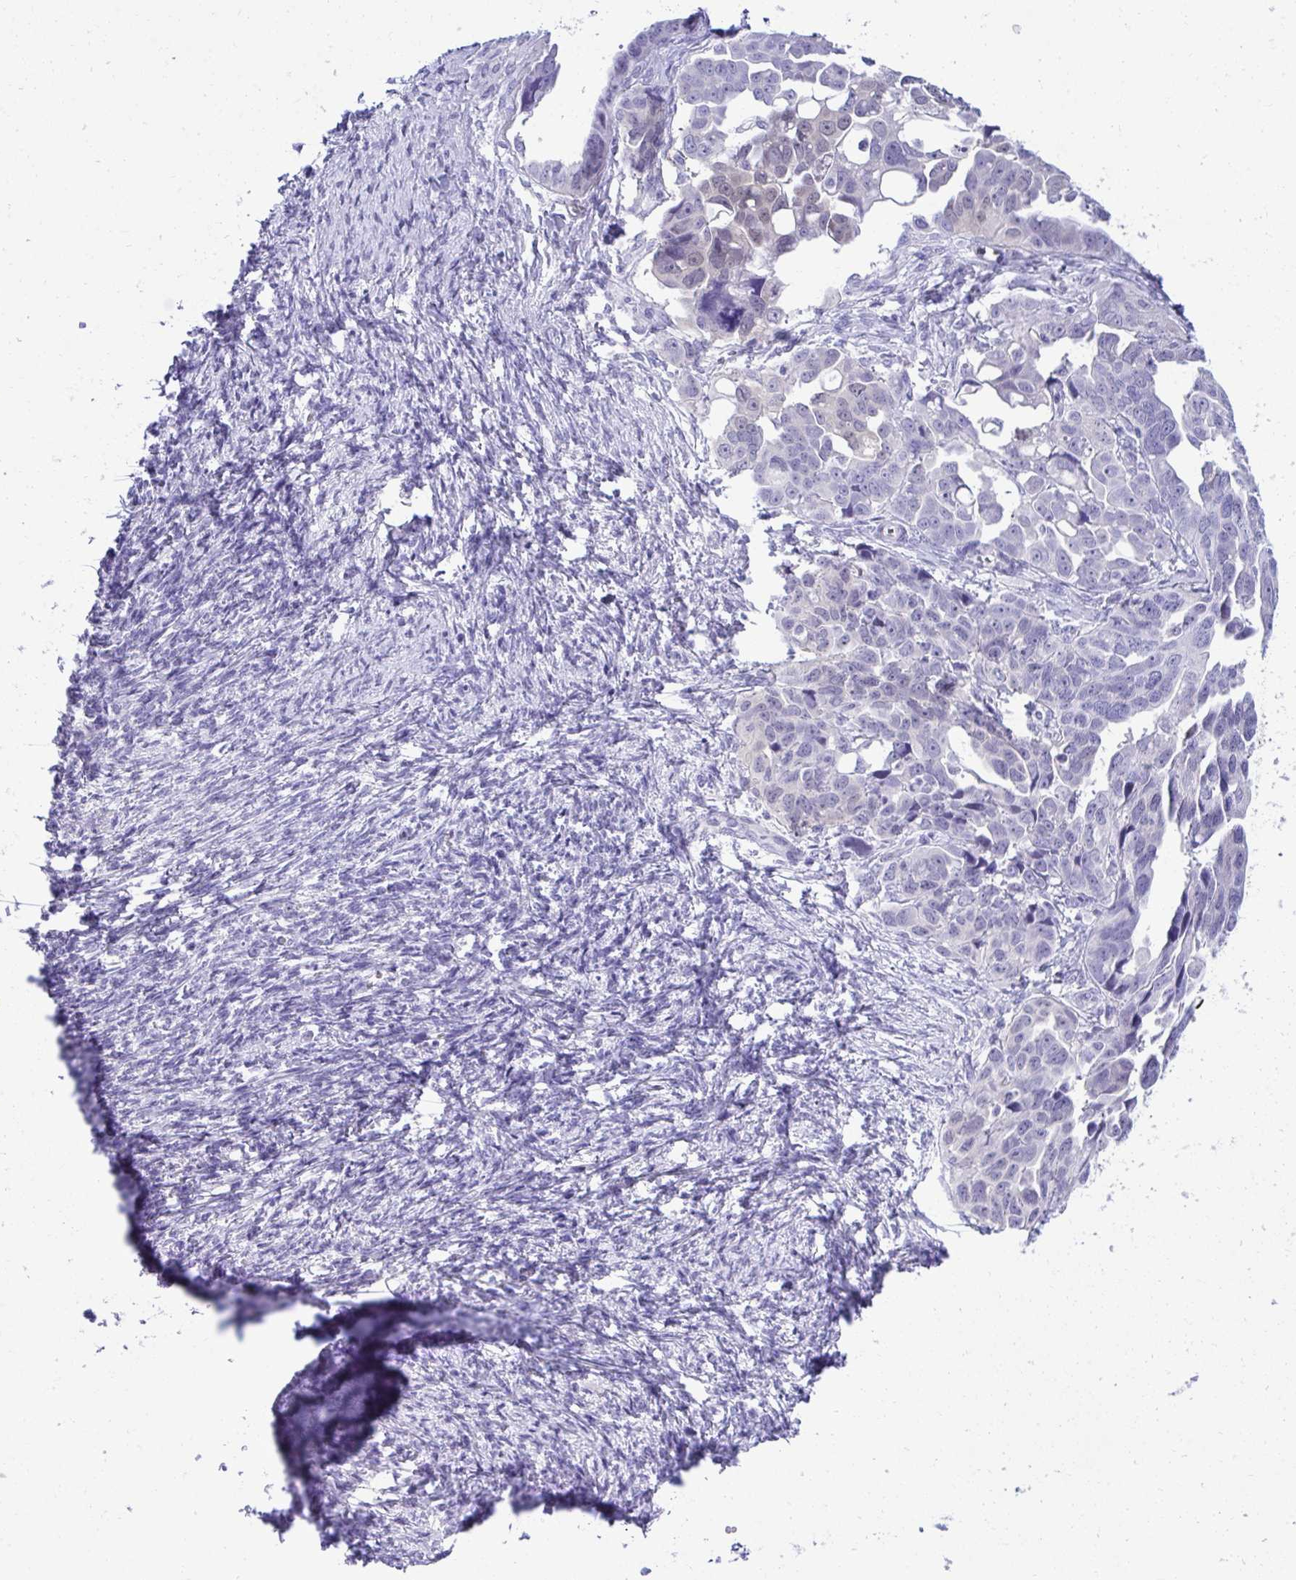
{"staining": {"intensity": "negative", "quantity": "none", "location": "none"}, "tissue": "ovarian cancer", "cell_type": "Tumor cells", "image_type": "cancer", "snomed": [{"axis": "morphology", "description": "Cystadenocarcinoma, serous, NOS"}, {"axis": "topography", "description": "Ovary"}], "caption": "An immunohistochemistry (IHC) histopathology image of serous cystadenocarcinoma (ovarian) is shown. There is no staining in tumor cells of serous cystadenocarcinoma (ovarian). (Immunohistochemistry (ihc), brightfield microscopy, high magnification).", "gene": "PGM2L1", "patient": {"sex": "female", "age": 59}}